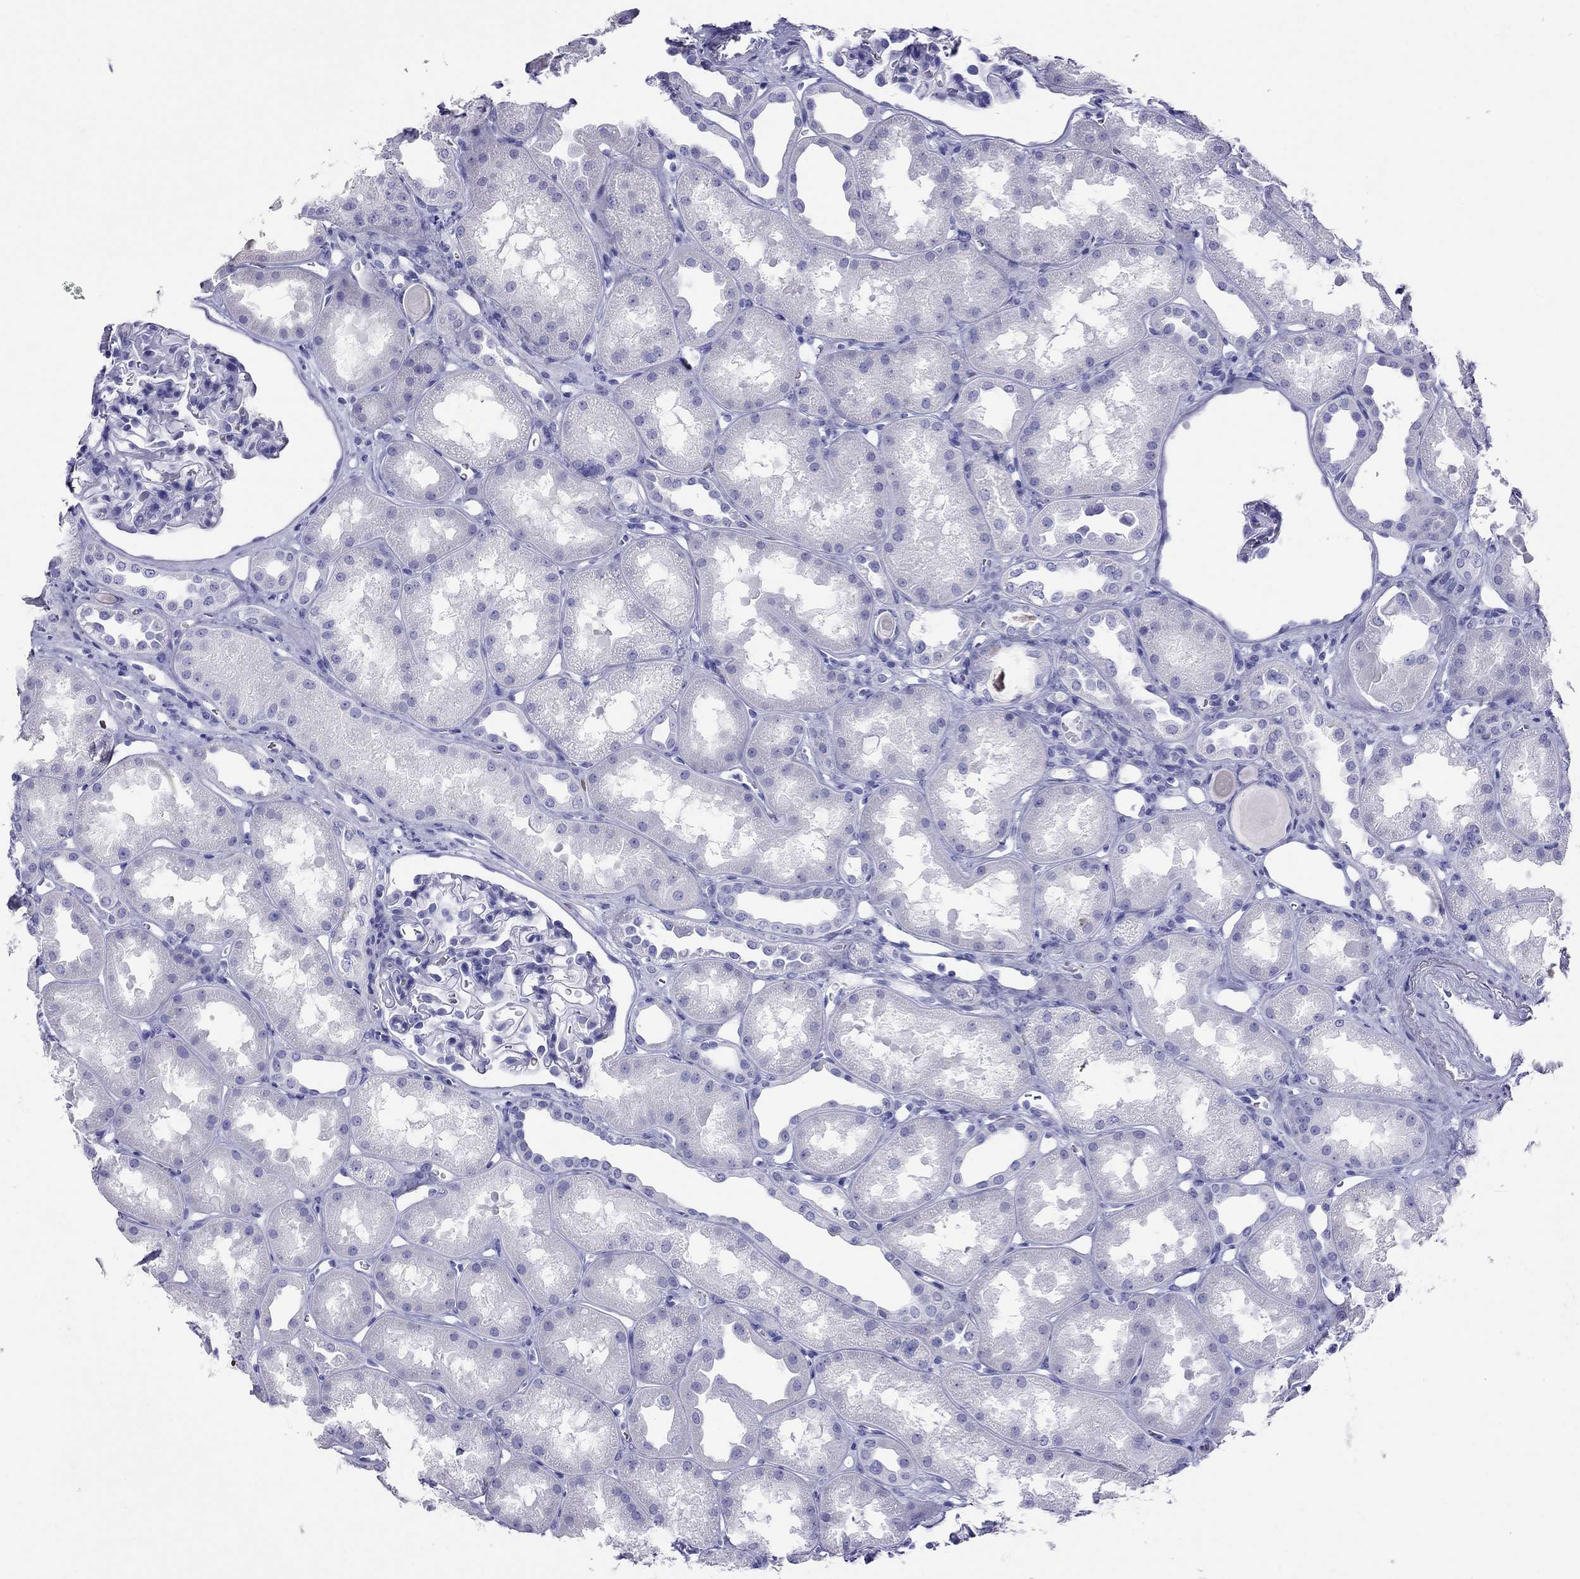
{"staining": {"intensity": "negative", "quantity": "none", "location": "none"}, "tissue": "kidney", "cell_type": "Cells in glomeruli", "image_type": "normal", "snomed": [{"axis": "morphology", "description": "Normal tissue, NOS"}, {"axis": "topography", "description": "Kidney"}], "caption": "Cells in glomeruli show no significant protein expression in normal kidney. (DAB (3,3'-diaminobenzidine) immunohistochemistry (IHC) with hematoxylin counter stain).", "gene": "PTPRN", "patient": {"sex": "male", "age": 61}}